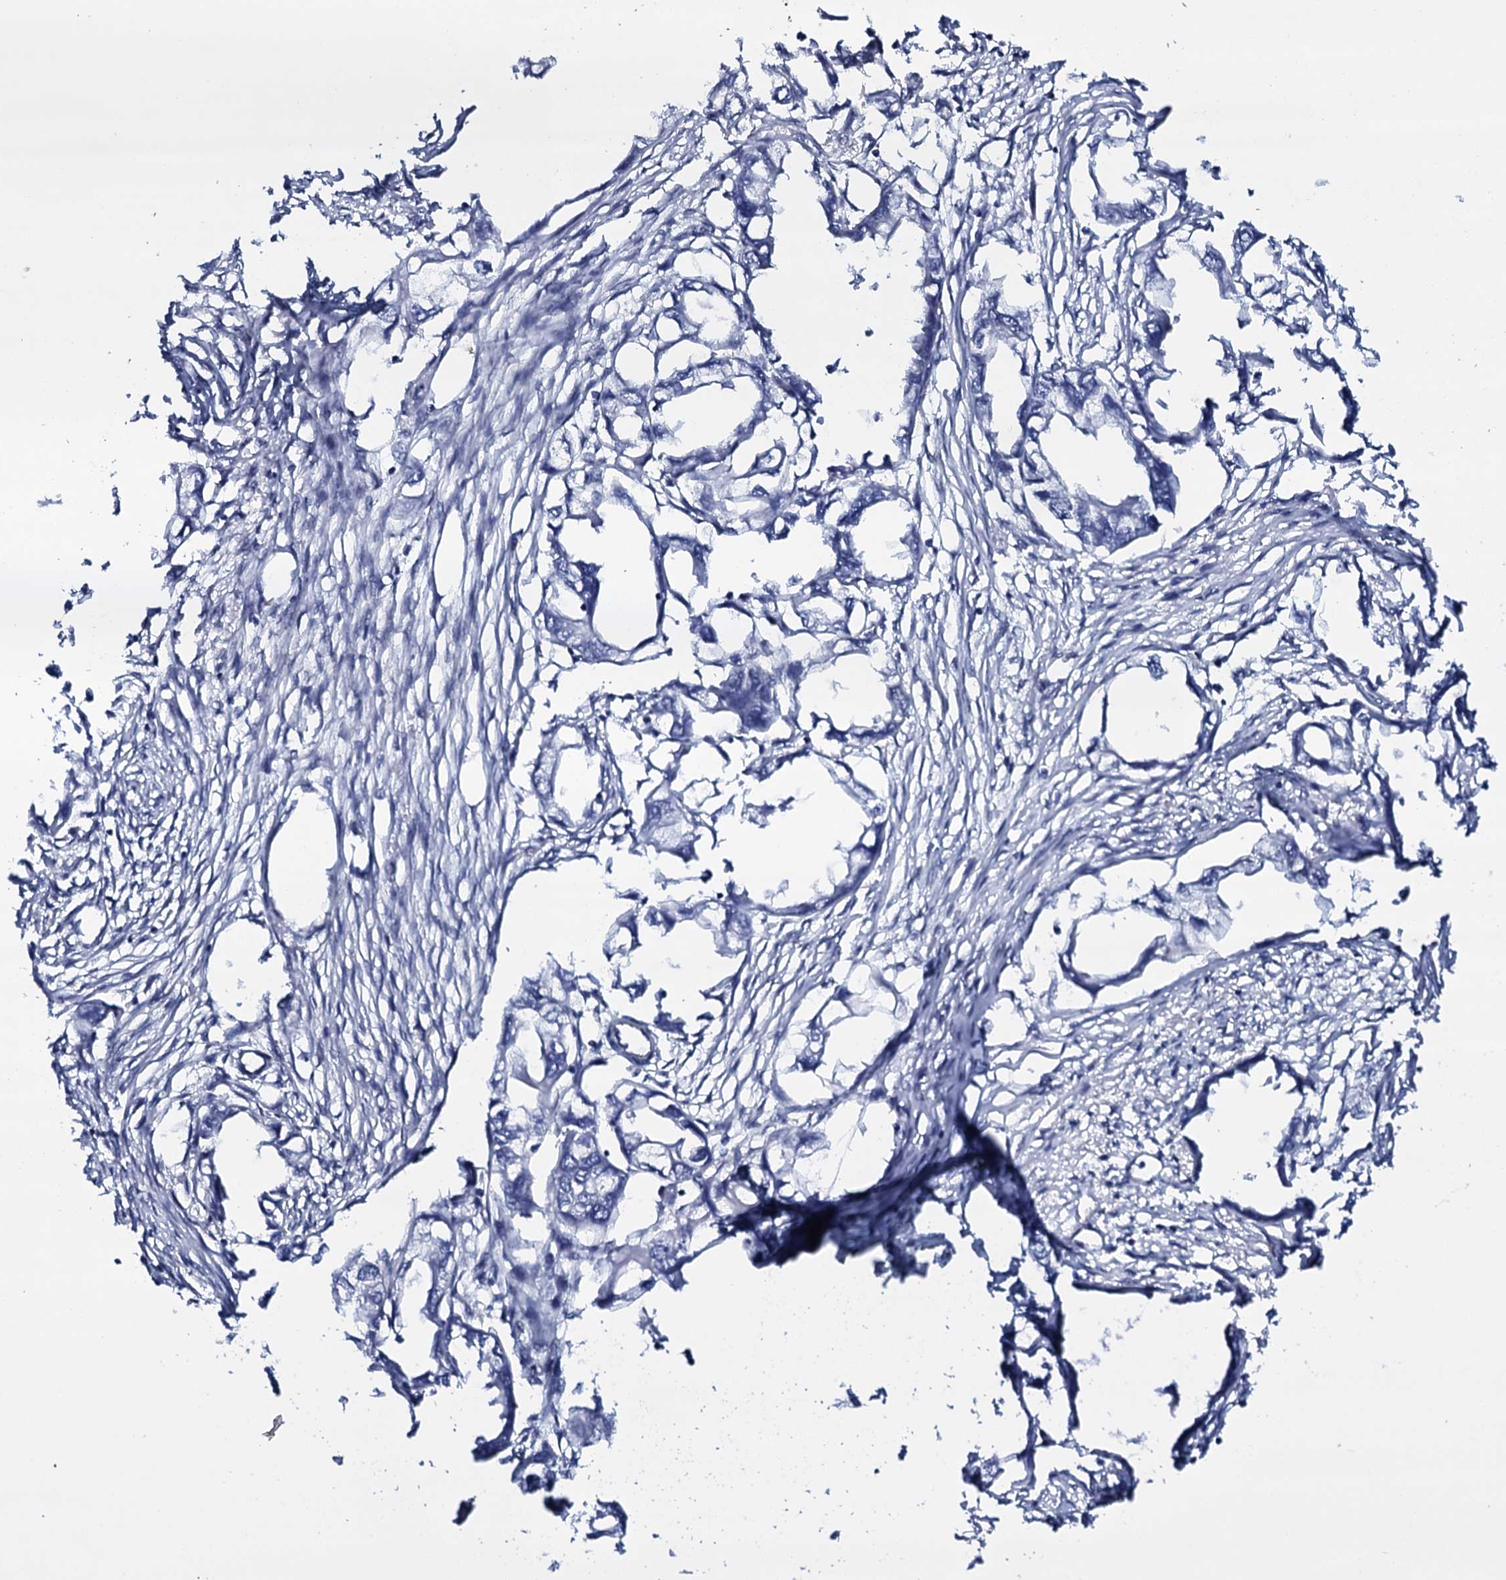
{"staining": {"intensity": "negative", "quantity": "none", "location": "none"}, "tissue": "endometrial cancer", "cell_type": "Tumor cells", "image_type": "cancer", "snomed": [{"axis": "morphology", "description": "Adenocarcinoma, NOS"}, {"axis": "morphology", "description": "Adenocarcinoma, metastatic, NOS"}, {"axis": "topography", "description": "Adipose tissue"}, {"axis": "topography", "description": "Endometrium"}], "caption": "Immunohistochemistry image of endometrial metastatic adenocarcinoma stained for a protein (brown), which exhibits no staining in tumor cells. Brightfield microscopy of immunohistochemistry (IHC) stained with DAB (3,3'-diaminobenzidine) (brown) and hematoxylin (blue), captured at high magnification.", "gene": "GAREM1", "patient": {"sex": "female", "age": 67}}